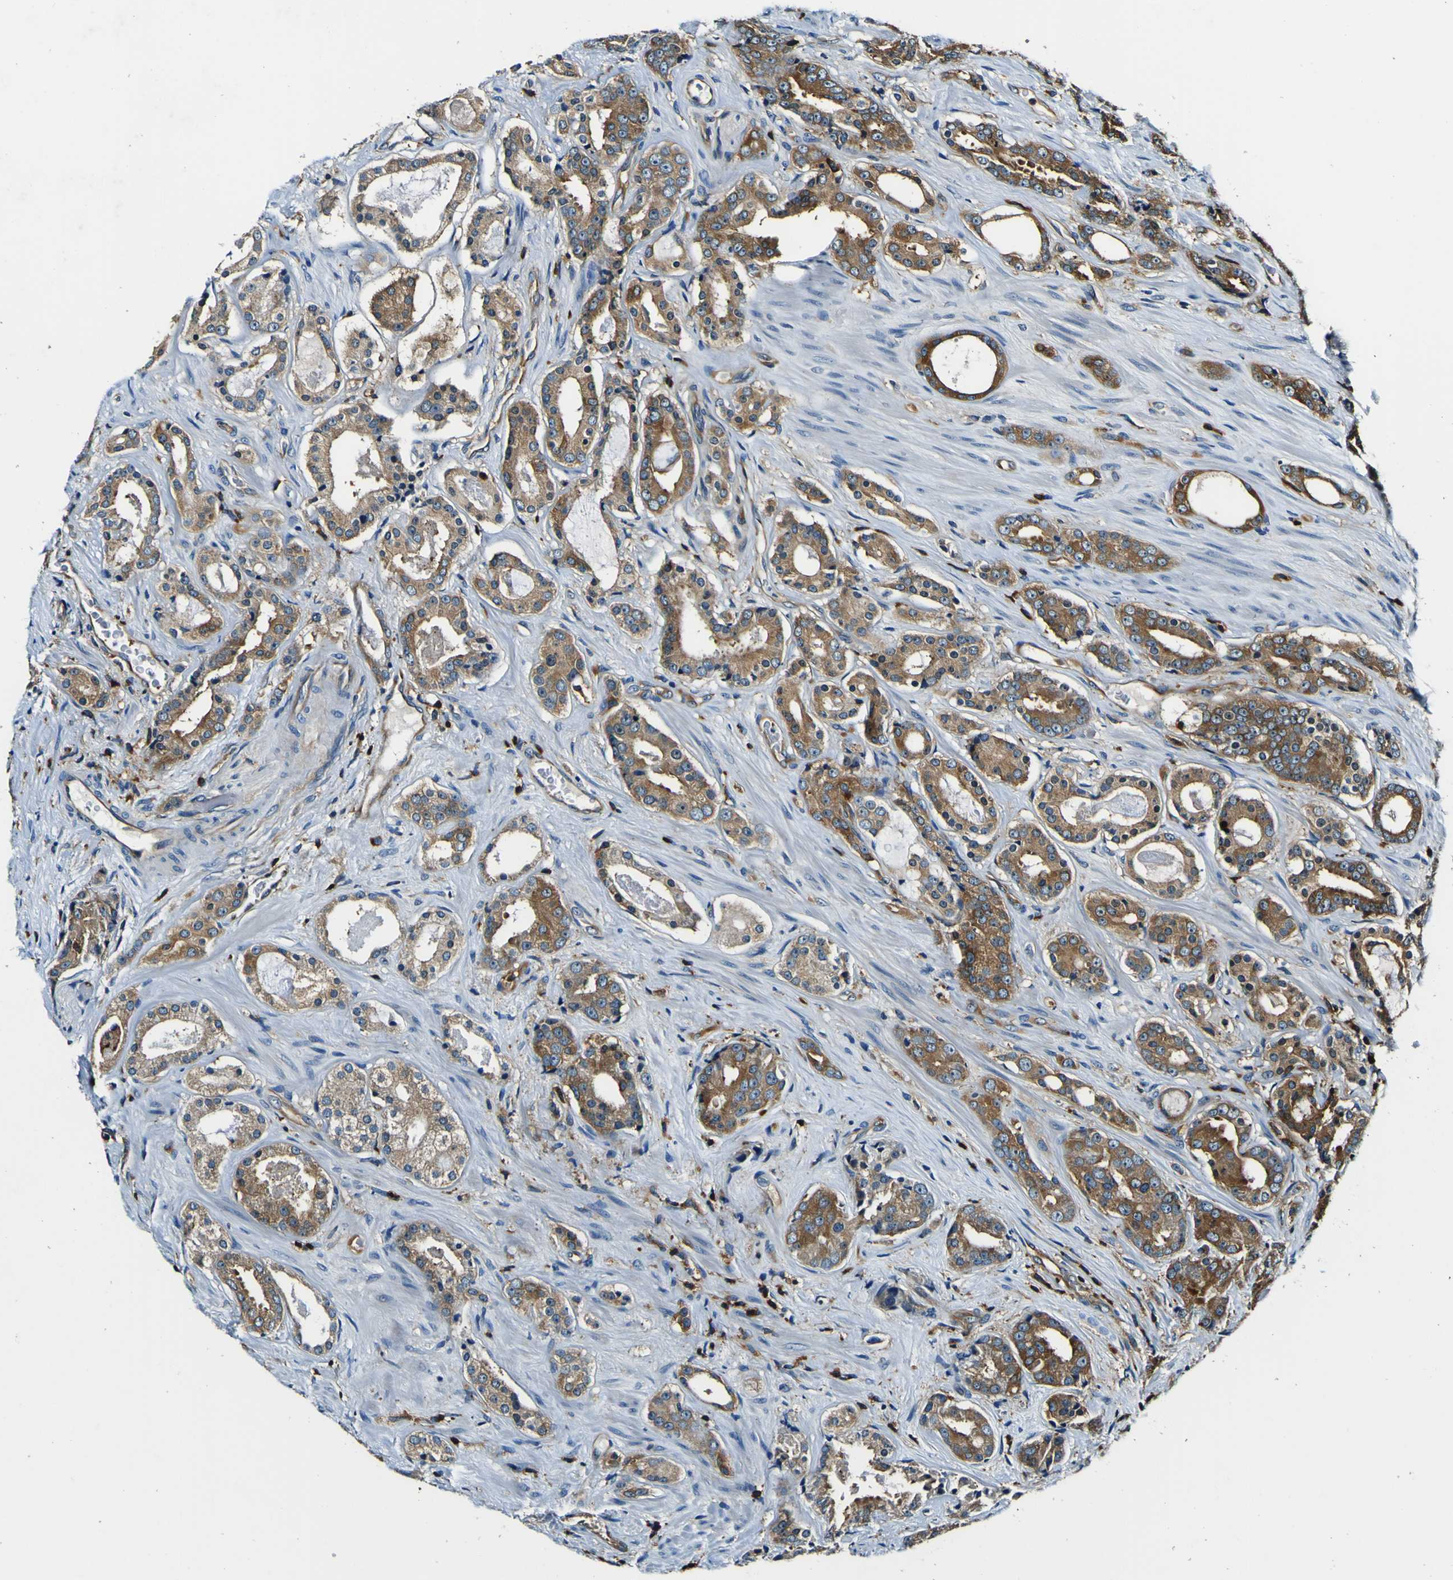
{"staining": {"intensity": "moderate", "quantity": ">75%", "location": "cytoplasmic/membranous"}, "tissue": "prostate cancer", "cell_type": "Tumor cells", "image_type": "cancer", "snomed": [{"axis": "morphology", "description": "Adenocarcinoma, High grade"}, {"axis": "topography", "description": "Prostate"}], "caption": "This is a micrograph of IHC staining of prostate high-grade adenocarcinoma, which shows moderate expression in the cytoplasmic/membranous of tumor cells.", "gene": "RHOT2", "patient": {"sex": "male", "age": 71}}